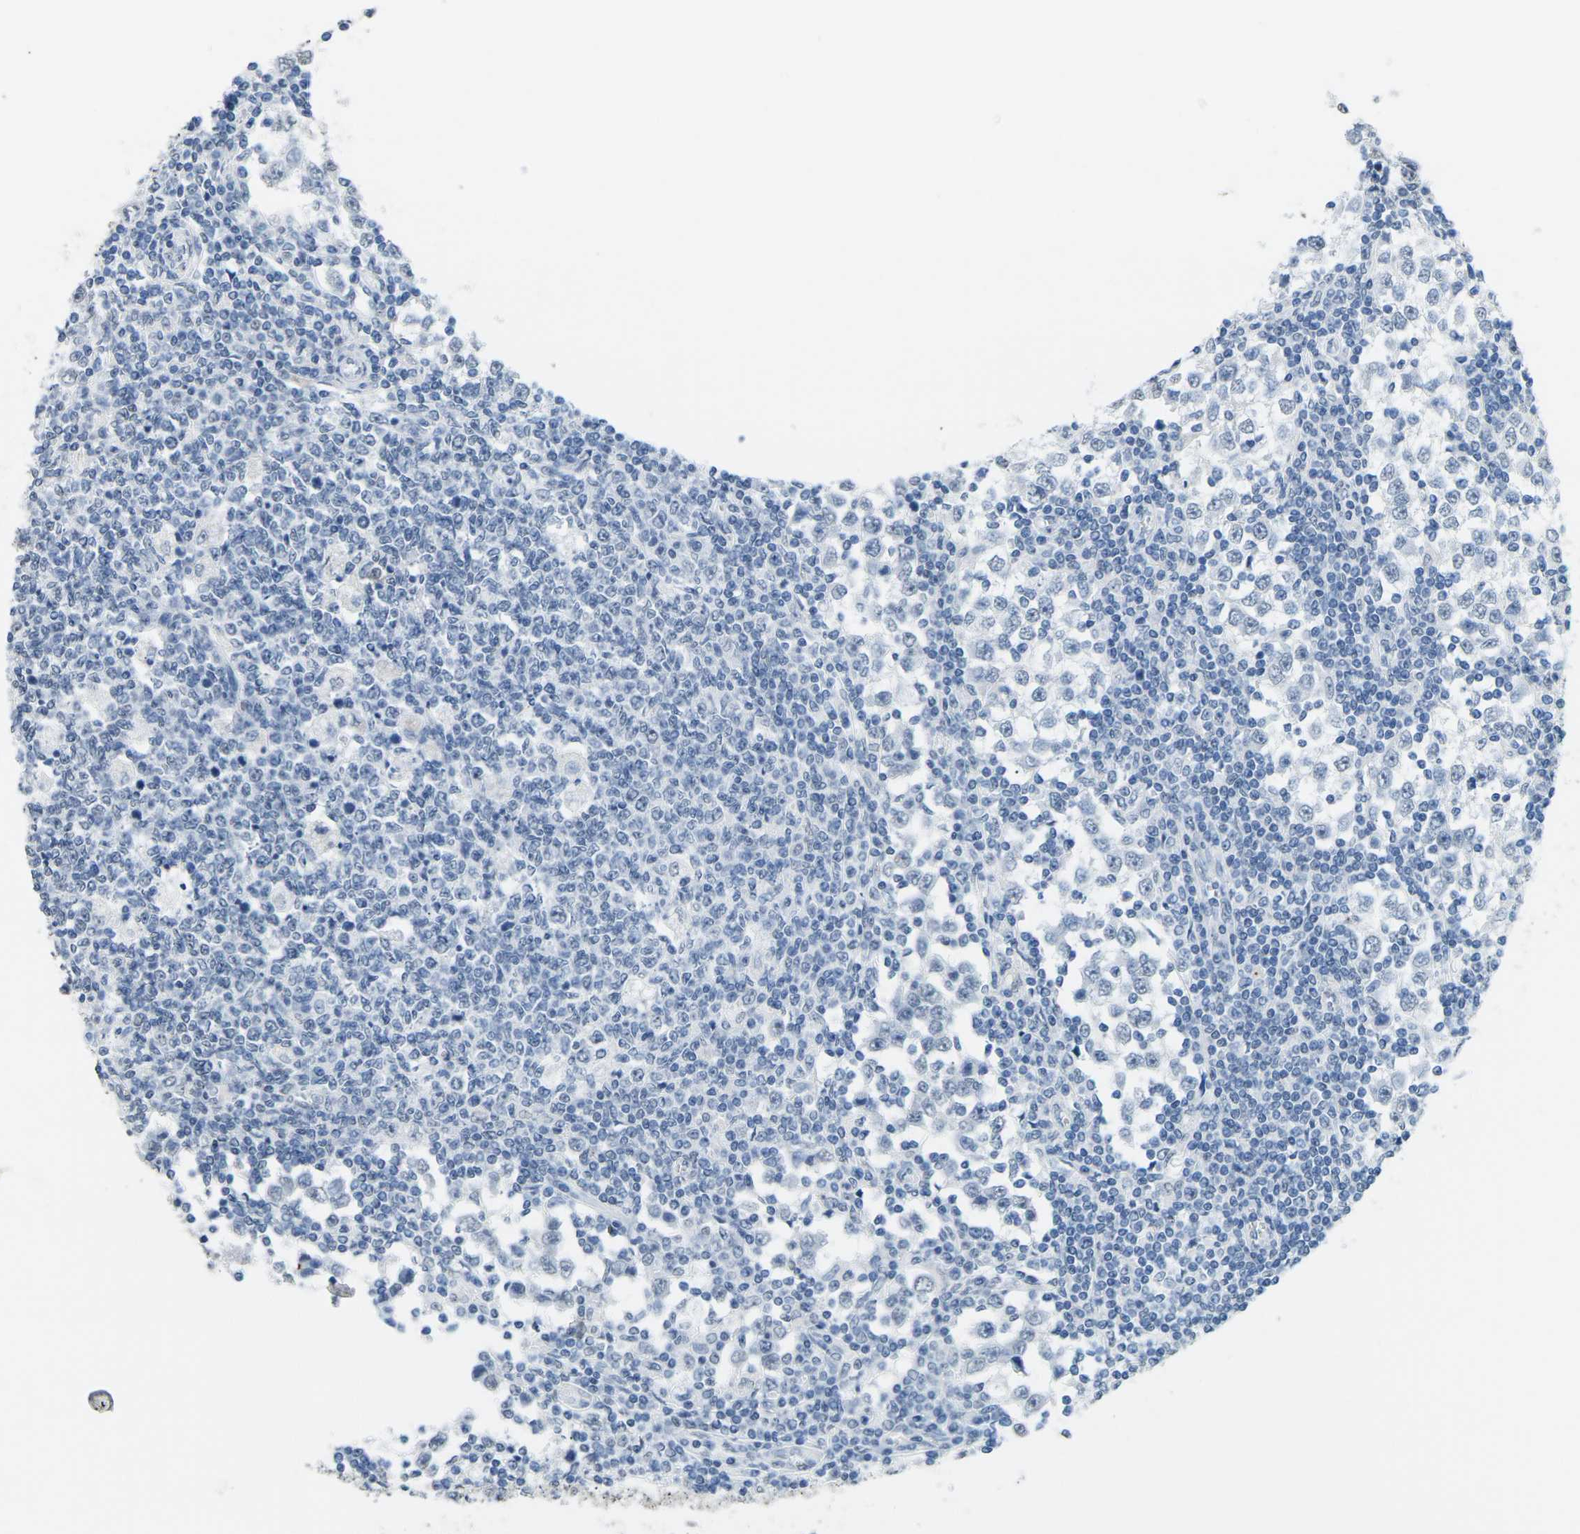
{"staining": {"intensity": "negative", "quantity": "none", "location": "none"}, "tissue": "testis cancer", "cell_type": "Tumor cells", "image_type": "cancer", "snomed": [{"axis": "morphology", "description": "Seminoma, NOS"}, {"axis": "topography", "description": "Testis"}], "caption": "Human testis cancer stained for a protein using IHC shows no staining in tumor cells.", "gene": "CTAG1A", "patient": {"sex": "male", "age": 65}}